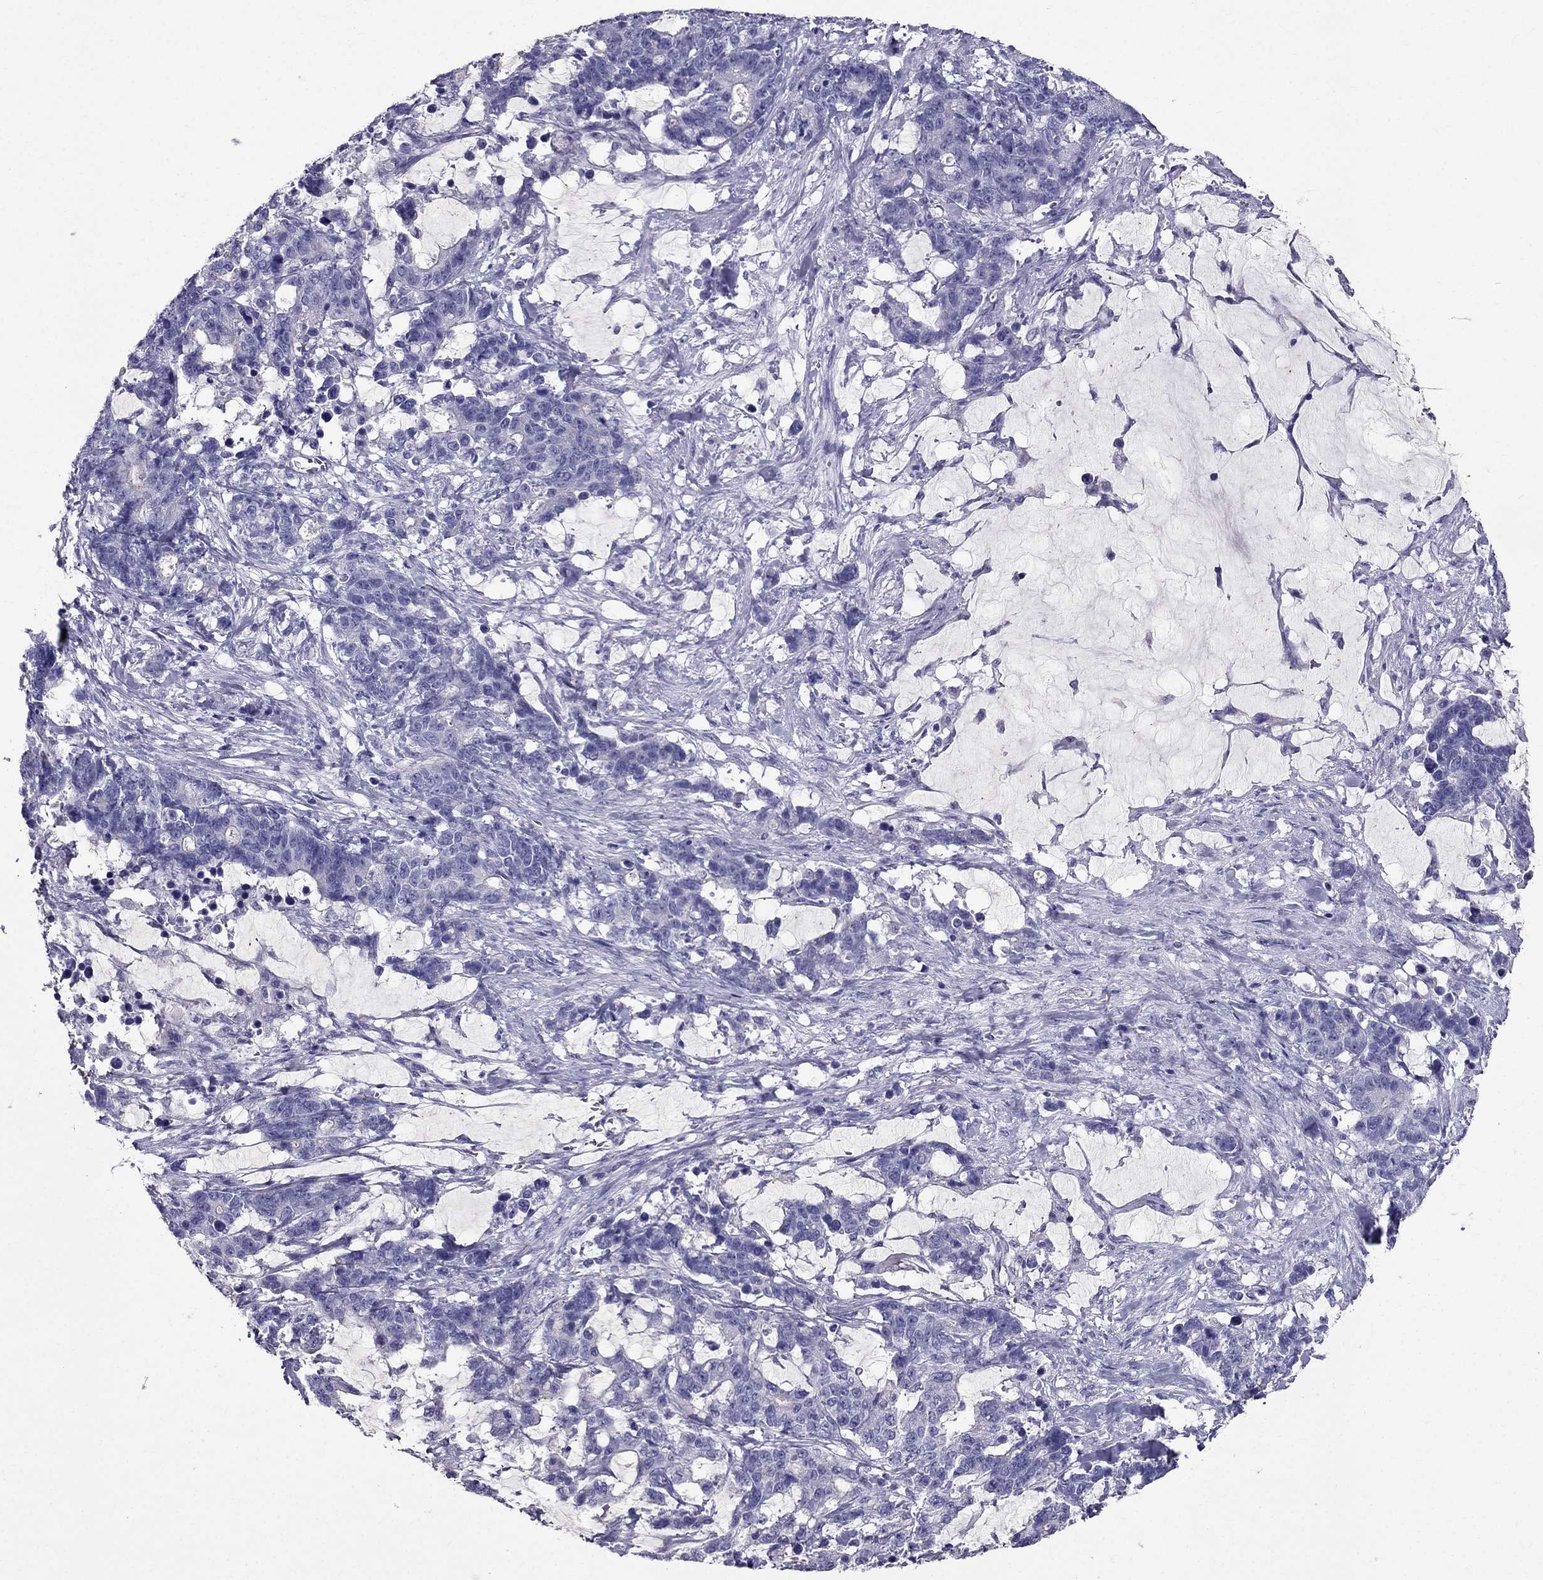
{"staining": {"intensity": "negative", "quantity": "none", "location": "none"}, "tissue": "stomach cancer", "cell_type": "Tumor cells", "image_type": "cancer", "snomed": [{"axis": "morphology", "description": "Normal tissue, NOS"}, {"axis": "morphology", "description": "Adenocarcinoma, NOS"}, {"axis": "topography", "description": "Stomach"}], "caption": "There is no significant expression in tumor cells of stomach cancer.", "gene": "ZNF541", "patient": {"sex": "female", "age": 64}}